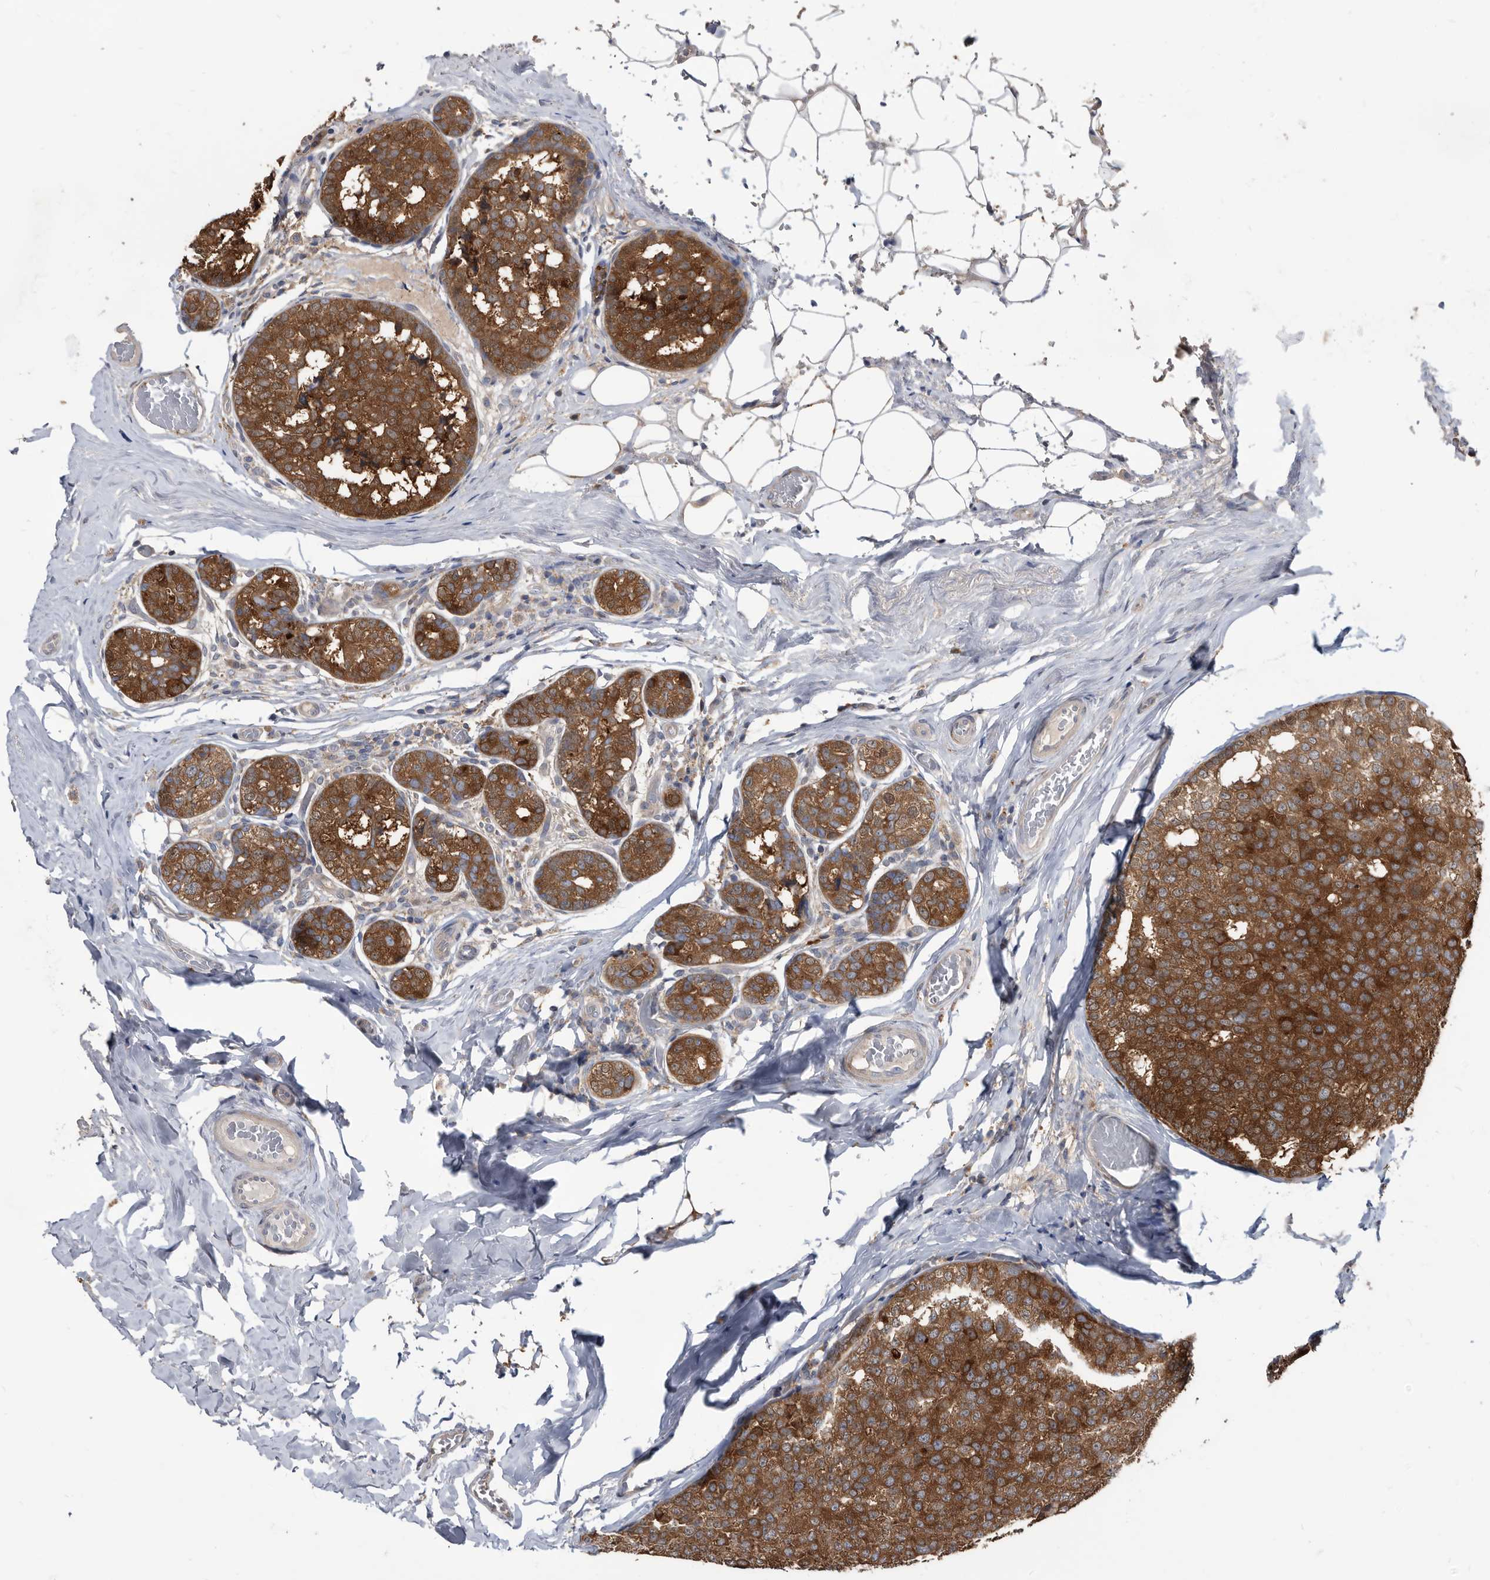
{"staining": {"intensity": "moderate", "quantity": ">75%", "location": "cytoplasmic/membranous"}, "tissue": "breast cancer", "cell_type": "Tumor cells", "image_type": "cancer", "snomed": [{"axis": "morphology", "description": "Normal tissue, NOS"}, {"axis": "morphology", "description": "Duct carcinoma"}, {"axis": "topography", "description": "Breast"}], "caption": "Brown immunohistochemical staining in breast cancer (infiltrating ductal carcinoma) demonstrates moderate cytoplasmic/membranous staining in about >75% of tumor cells.", "gene": "APEH", "patient": {"sex": "female", "age": 43}}